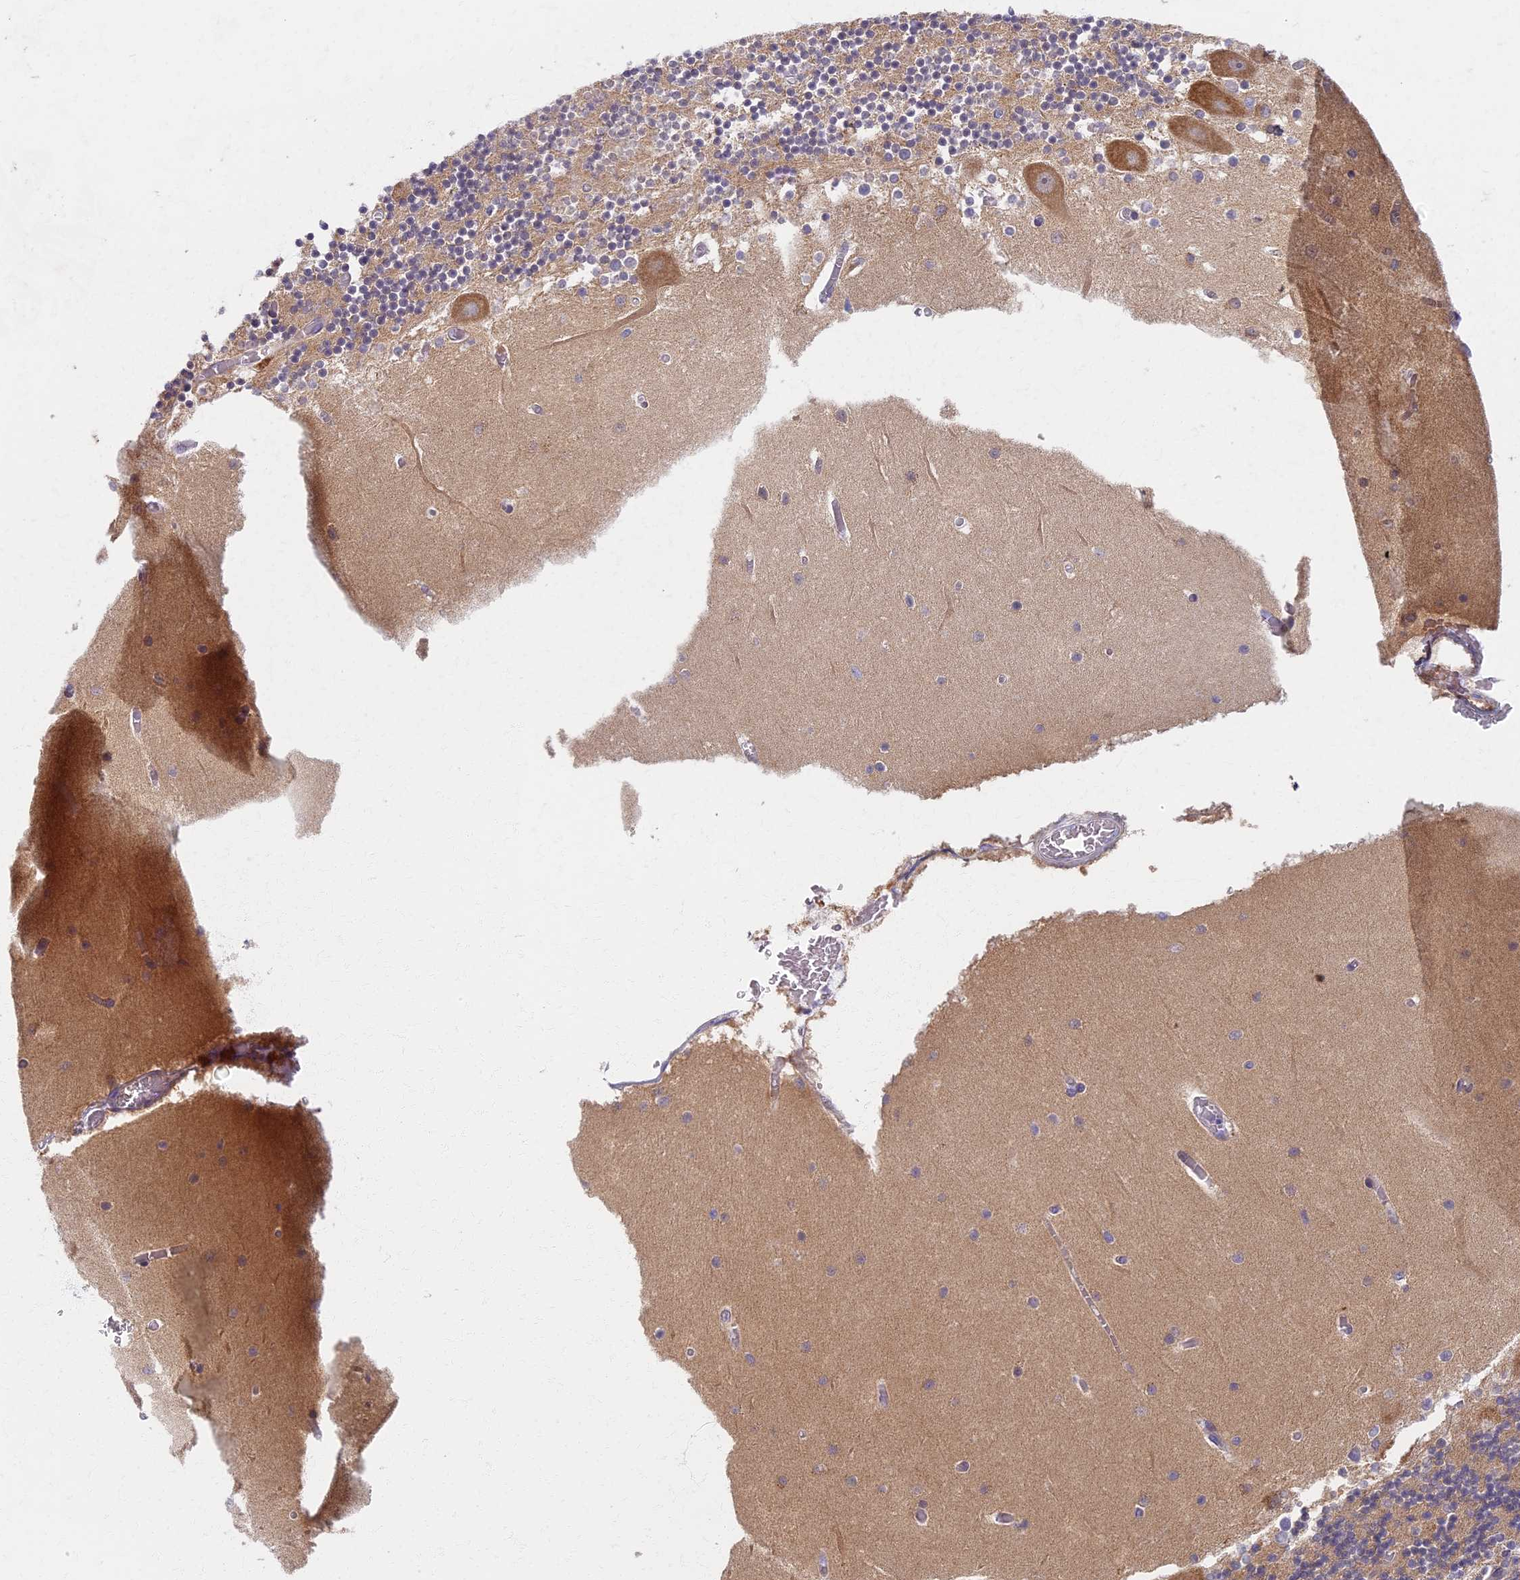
{"staining": {"intensity": "weak", "quantity": "25%-75%", "location": "cytoplasmic/membranous"}, "tissue": "cerebellum", "cell_type": "Cells in granular layer", "image_type": "normal", "snomed": [{"axis": "morphology", "description": "Normal tissue, NOS"}, {"axis": "topography", "description": "Cerebellum"}], "caption": "Immunohistochemistry (IHC) micrograph of benign cerebellum: cerebellum stained using IHC shows low levels of weak protein expression localized specifically in the cytoplasmic/membranous of cells in granular layer, appearing as a cytoplasmic/membranous brown color.", "gene": "MRPS25", "patient": {"sex": "female", "age": 28}}